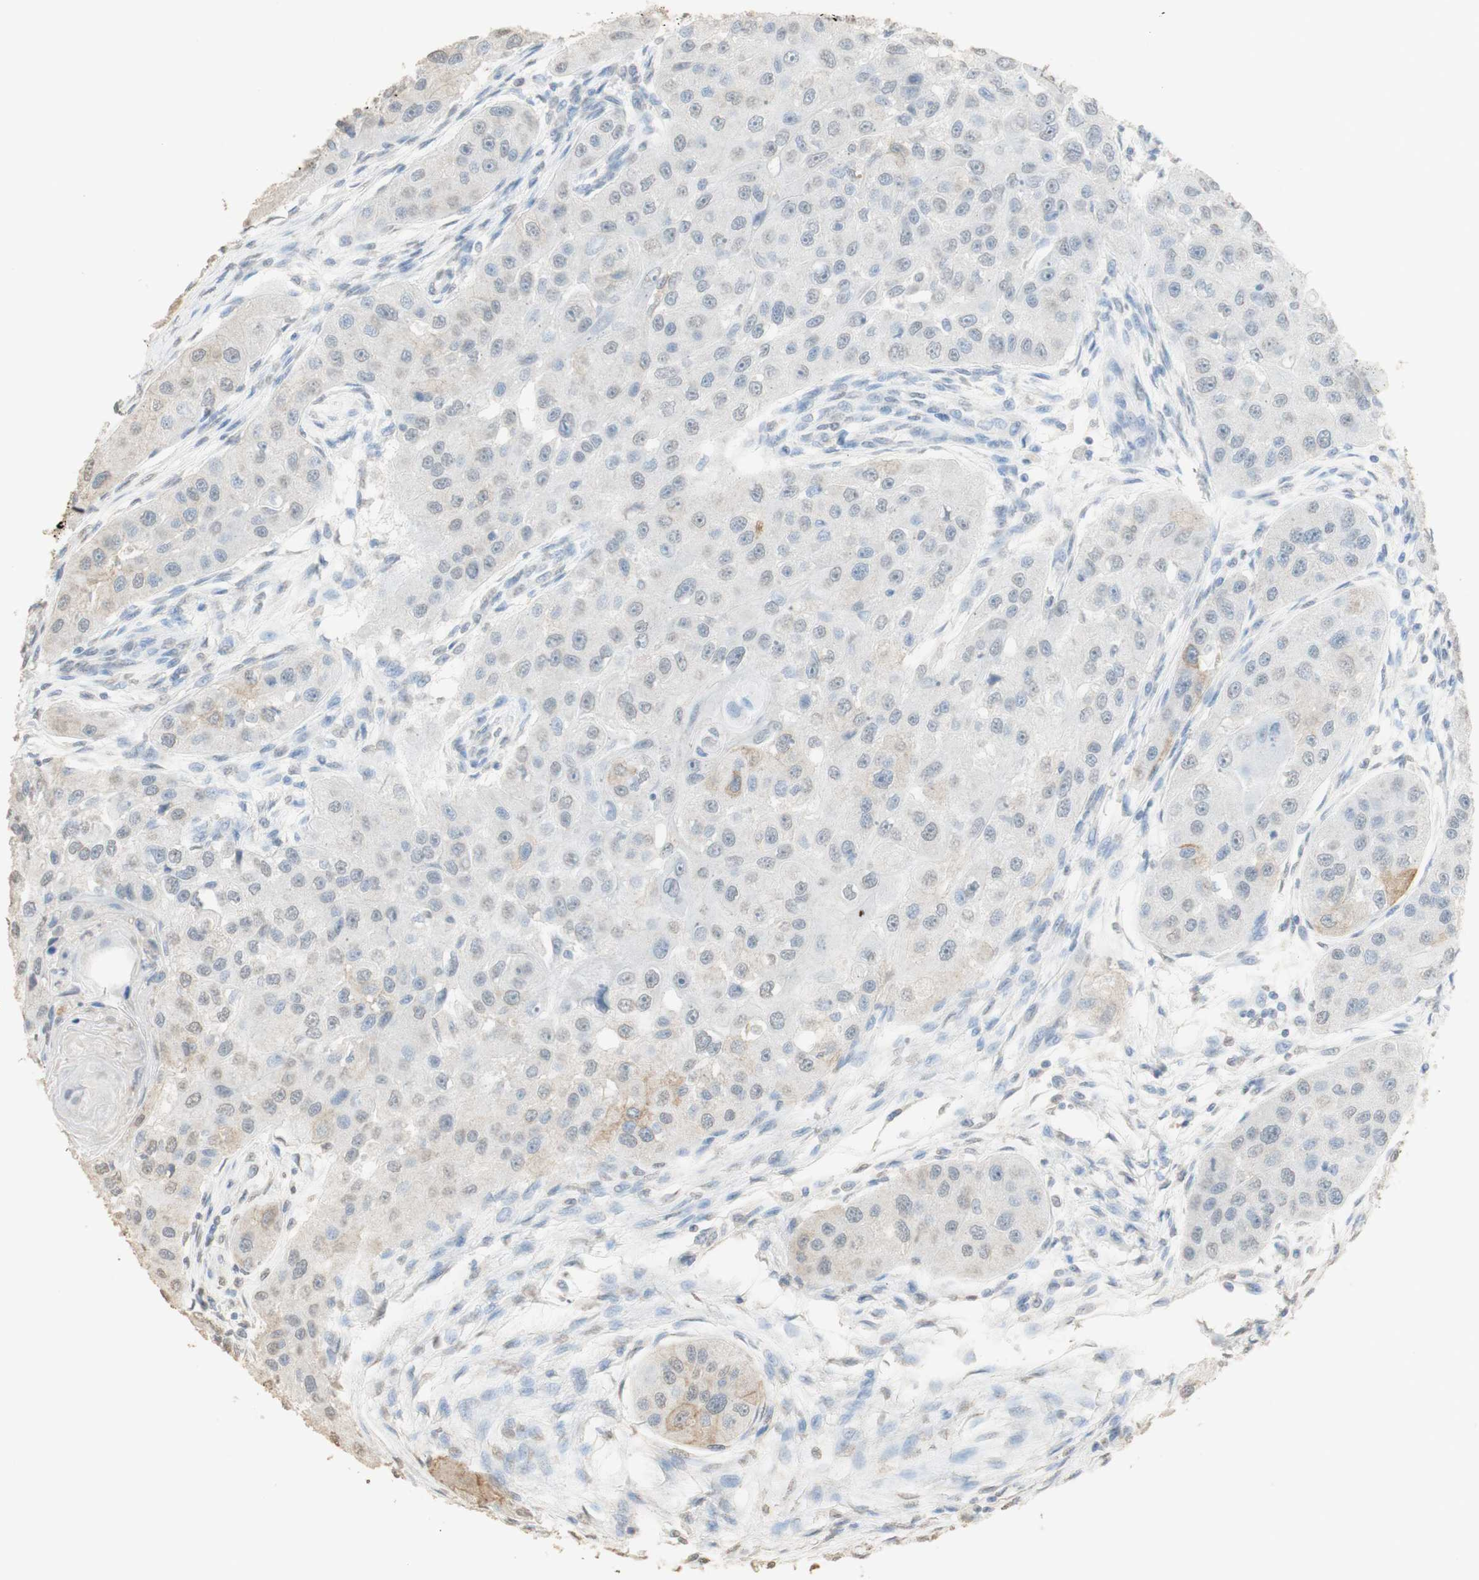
{"staining": {"intensity": "moderate", "quantity": "<25%", "location": "cytoplasmic/membranous"}, "tissue": "head and neck cancer", "cell_type": "Tumor cells", "image_type": "cancer", "snomed": [{"axis": "morphology", "description": "Normal tissue, NOS"}, {"axis": "morphology", "description": "Squamous cell carcinoma, NOS"}, {"axis": "topography", "description": "Skeletal muscle"}, {"axis": "topography", "description": "Head-Neck"}], "caption": "Protein staining by immunohistochemistry (IHC) reveals moderate cytoplasmic/membranous expression in approximately <25% of tumor cells in head and neck cancer (squamous cell carcinoma).", "gene": "L1CAM", "patient": {"sex": "male", "age": 51}}